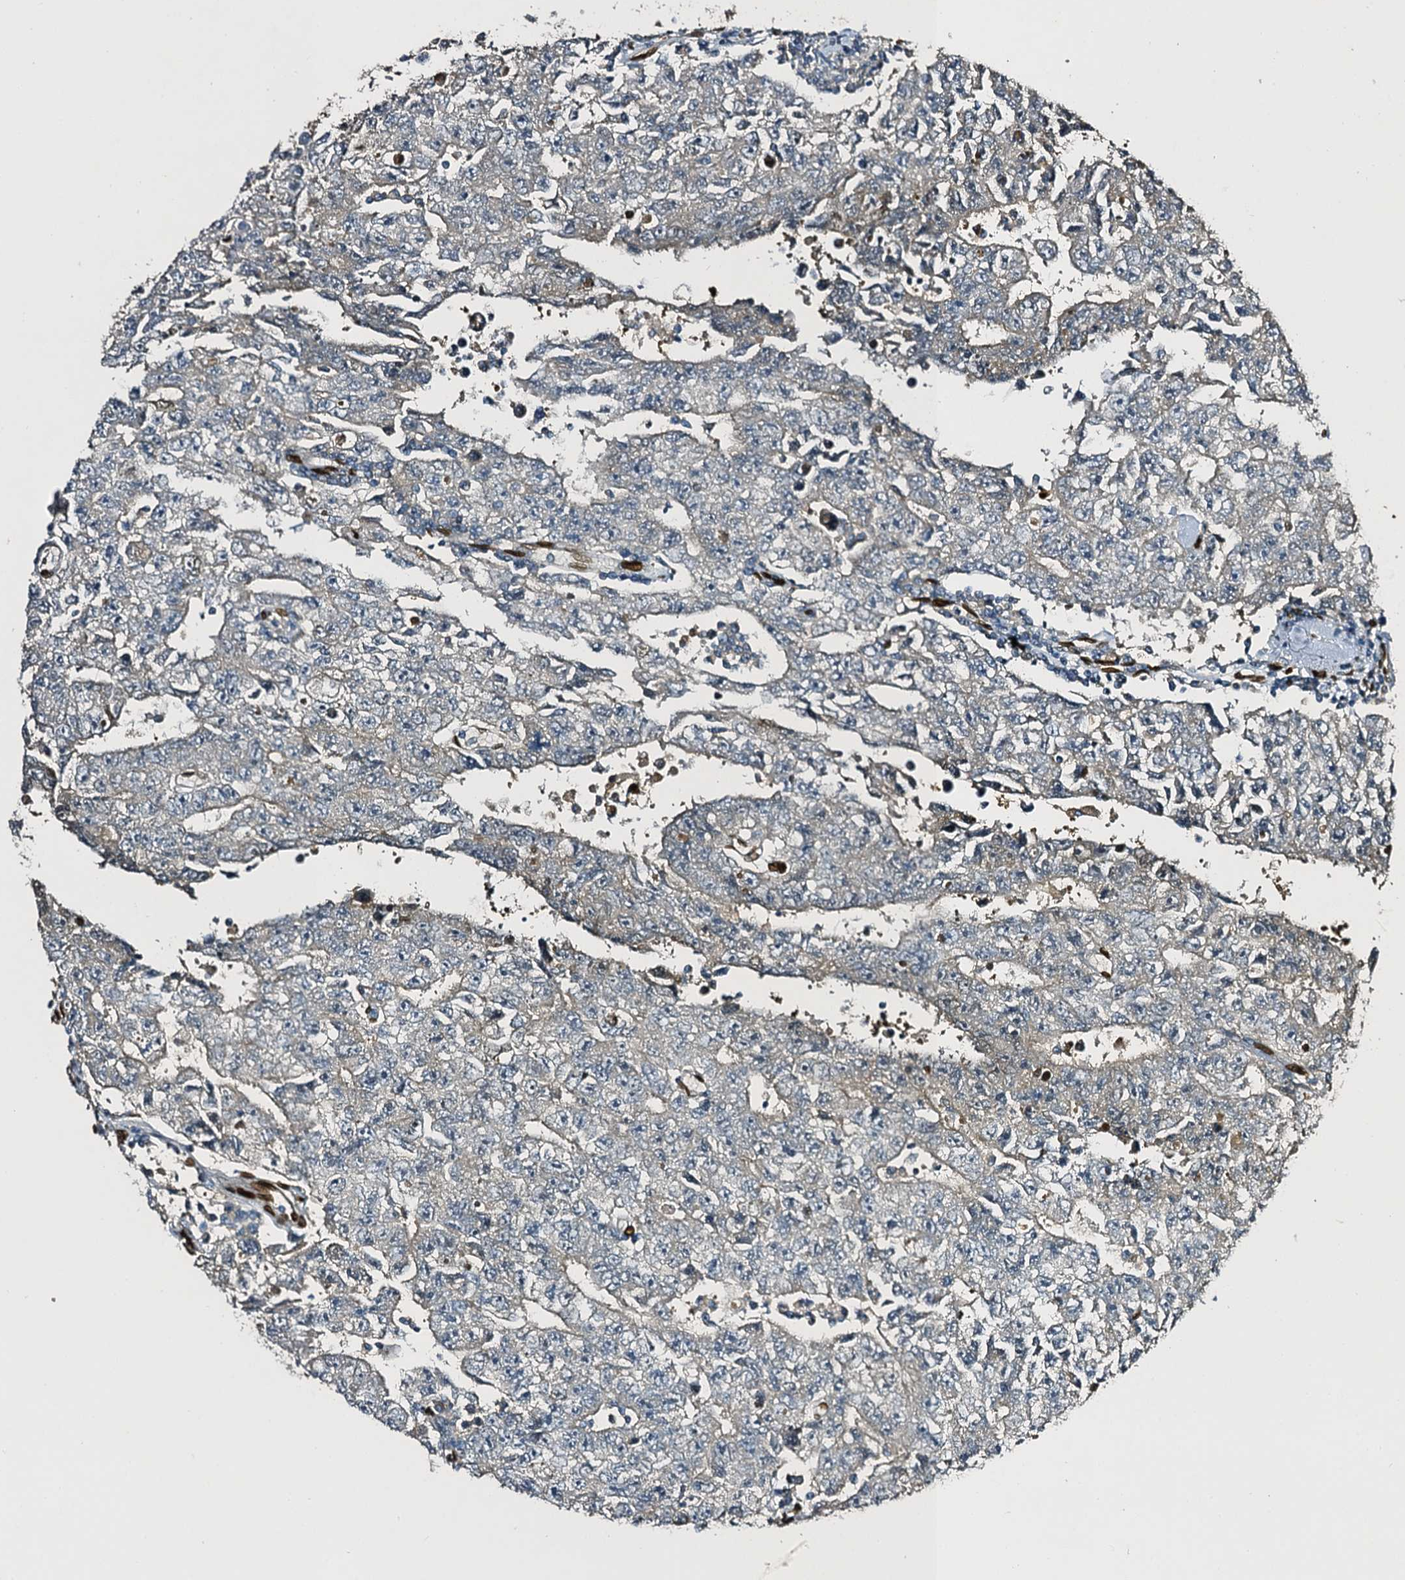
{"staining": {"intensity": "negative", "quantity": "none", "location": "none"}, "tissue": "testis cancer", "cell_type": "Tumor cells", "image_type": "cancer", "snomed": [{"axis": "morphology", "description": "Carcinoma, Embryonal, NOS"}, {"axis": "topography", "description": "Testis"}], "caption": "DAB (3,3'-diaminobenzidine) immunohistochemical staining of human testis embryonal carcinoma demonstrates no significant positivity in tumor cells.", "gene": "SLC11A2", "patient": {"sex": "male", "age": 17}}